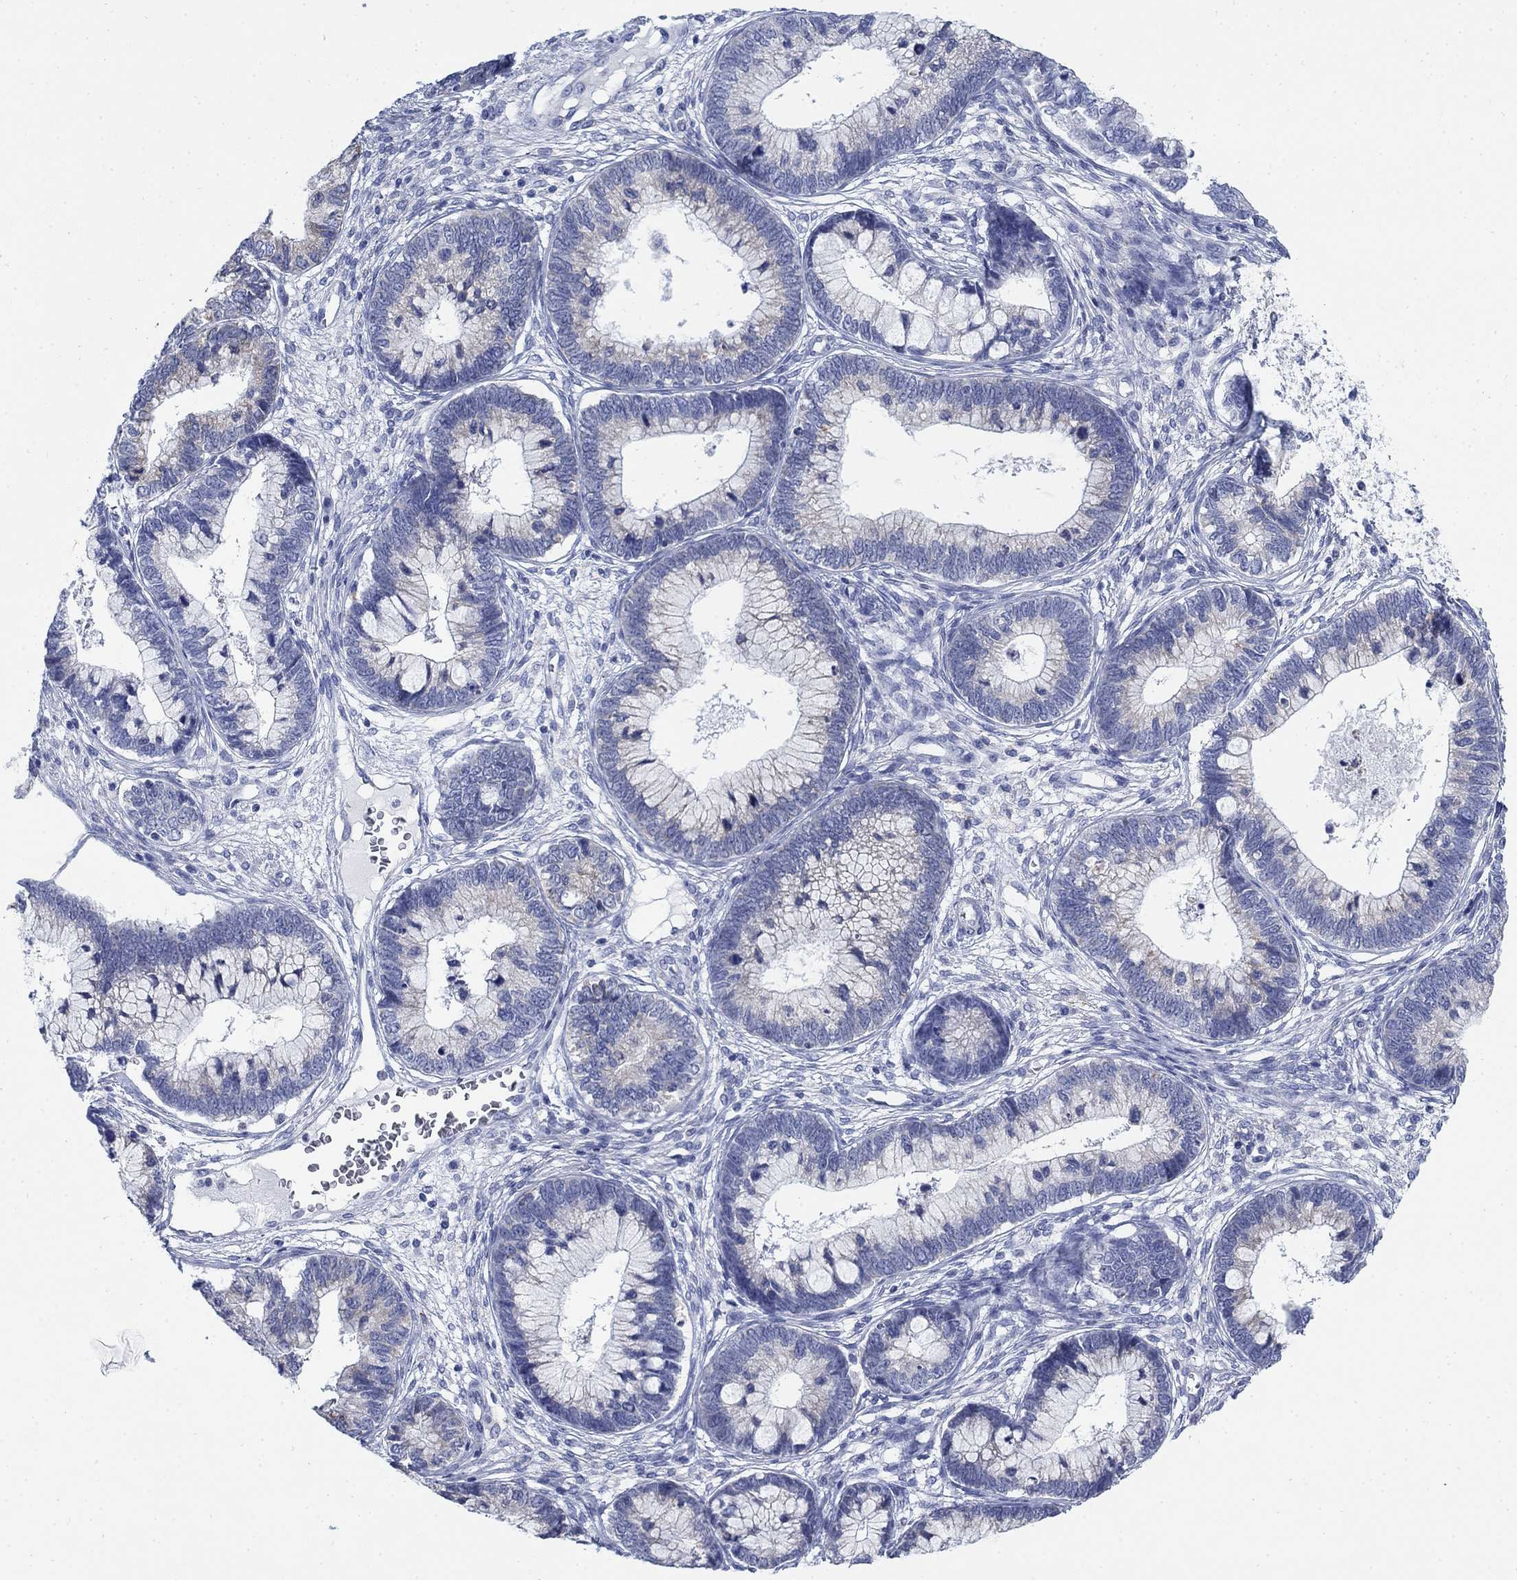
{"staining": {"intensity": "negative", "quantity": "none", "location": "none"}, "tissue": "cervical cancer", "cell_type": "Tumor cells", "image_type": "cancer", "snomed": [{"axis": "morphology", "description": "Adenocarcinoma, NOS"}, {"axis": "topography", "description": "Cervix"}], "caption": "A histopathology image of human cervical cancer is negative for staining in tumor cells.", "gene": "SCCPDH", "patient": {"sex": "female", "age": 44}}